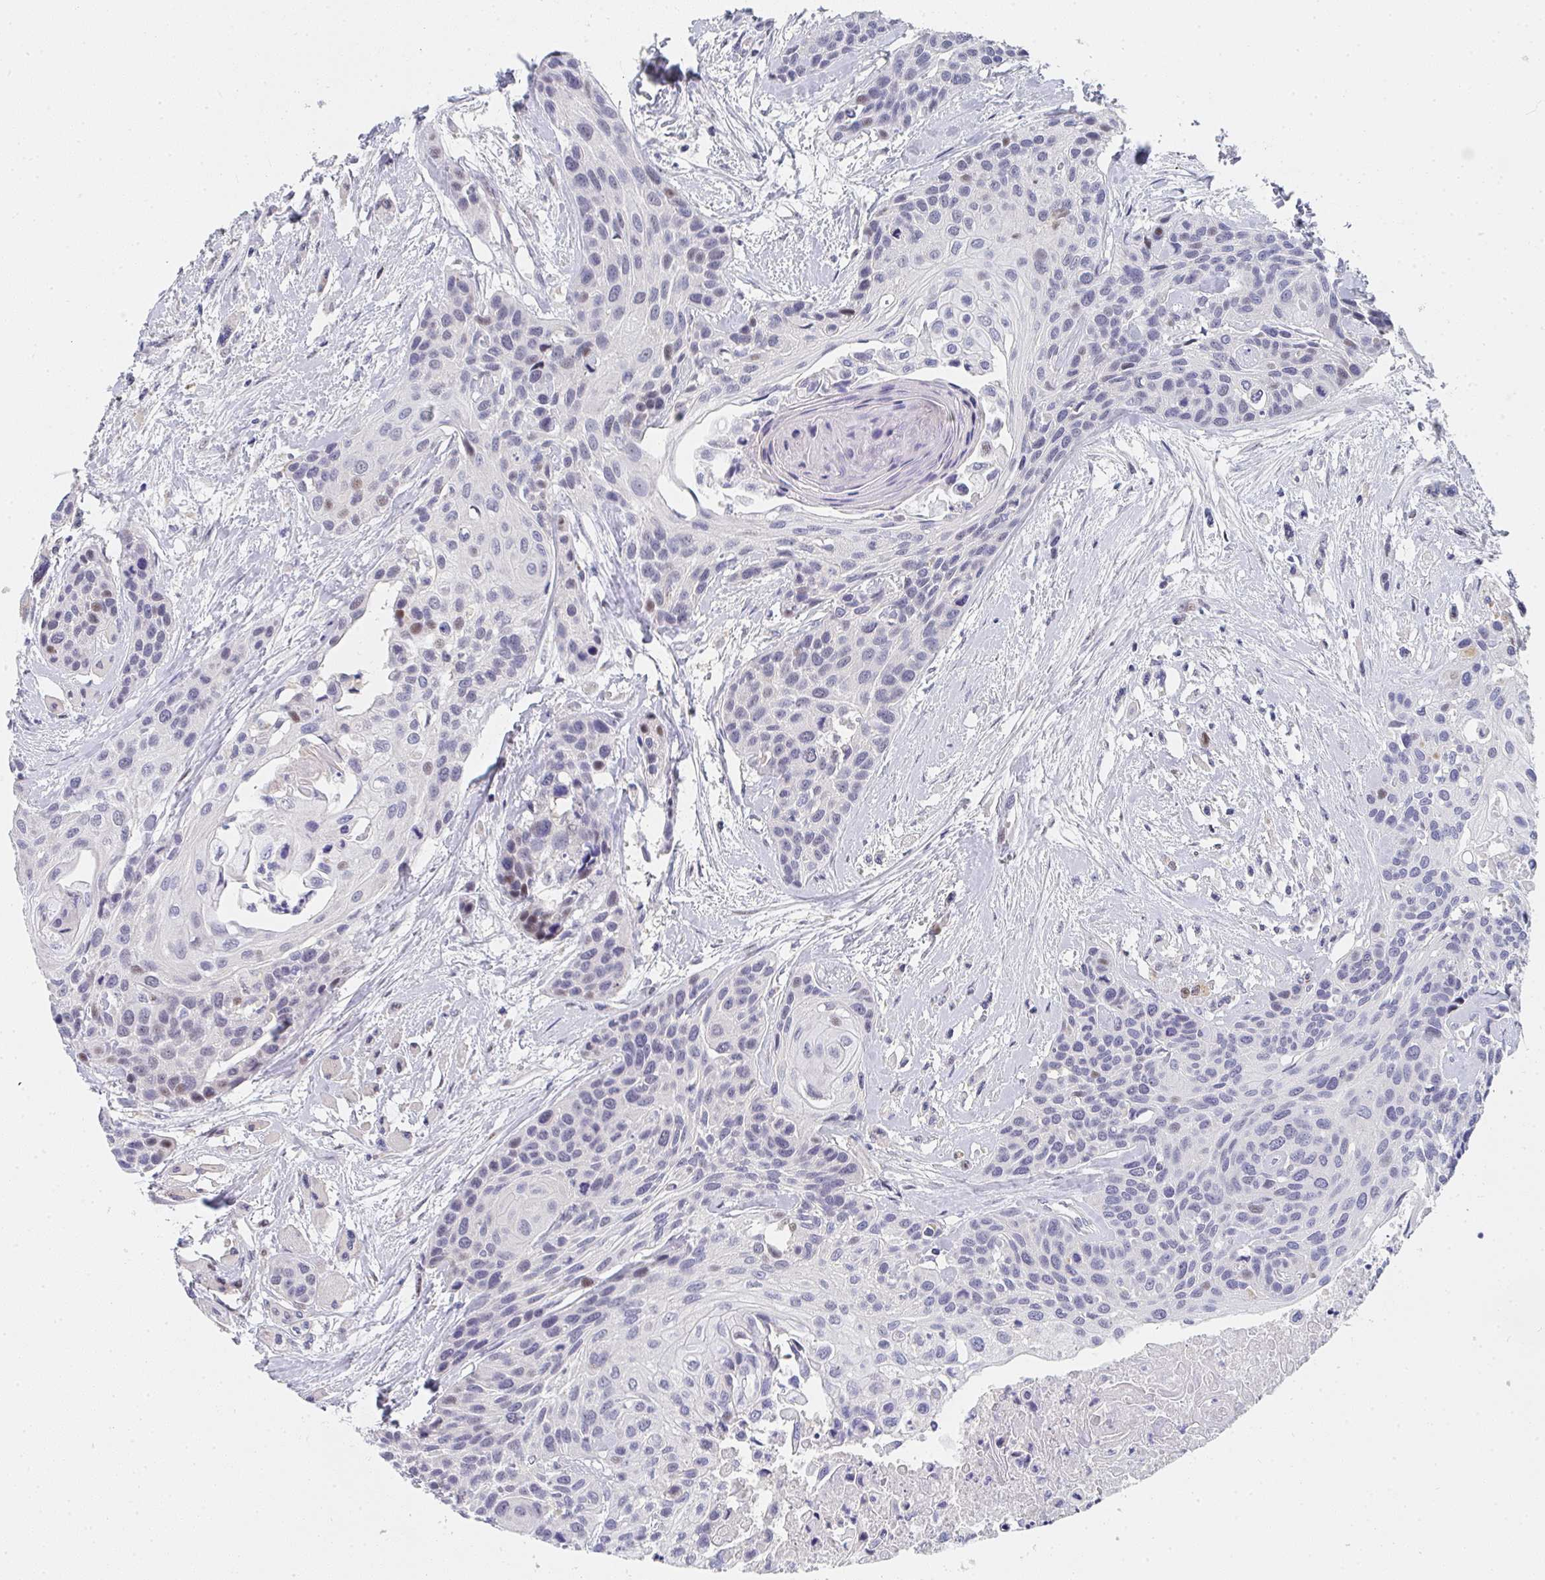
{"staining": {"intensity": "moderate", "quantity": "<25%", "location": "nuclear"}, "tissue": "head and neck cancer", "cell_type": "Tumor cells", "image_type": "cancer", "snomed": [{"axis": "morphology", "description": "Squamous cell carcinoma, NOS"}, {"axis": "topography", "description": "Head-Neck"}], "caption": "The image exhibits staining of head and neck cancer, revealing moderate nuclear protein positivity (brown color) within tumor cells.", "gene": "ZIC3", "patient": {"sex": "female", "age": 50}}